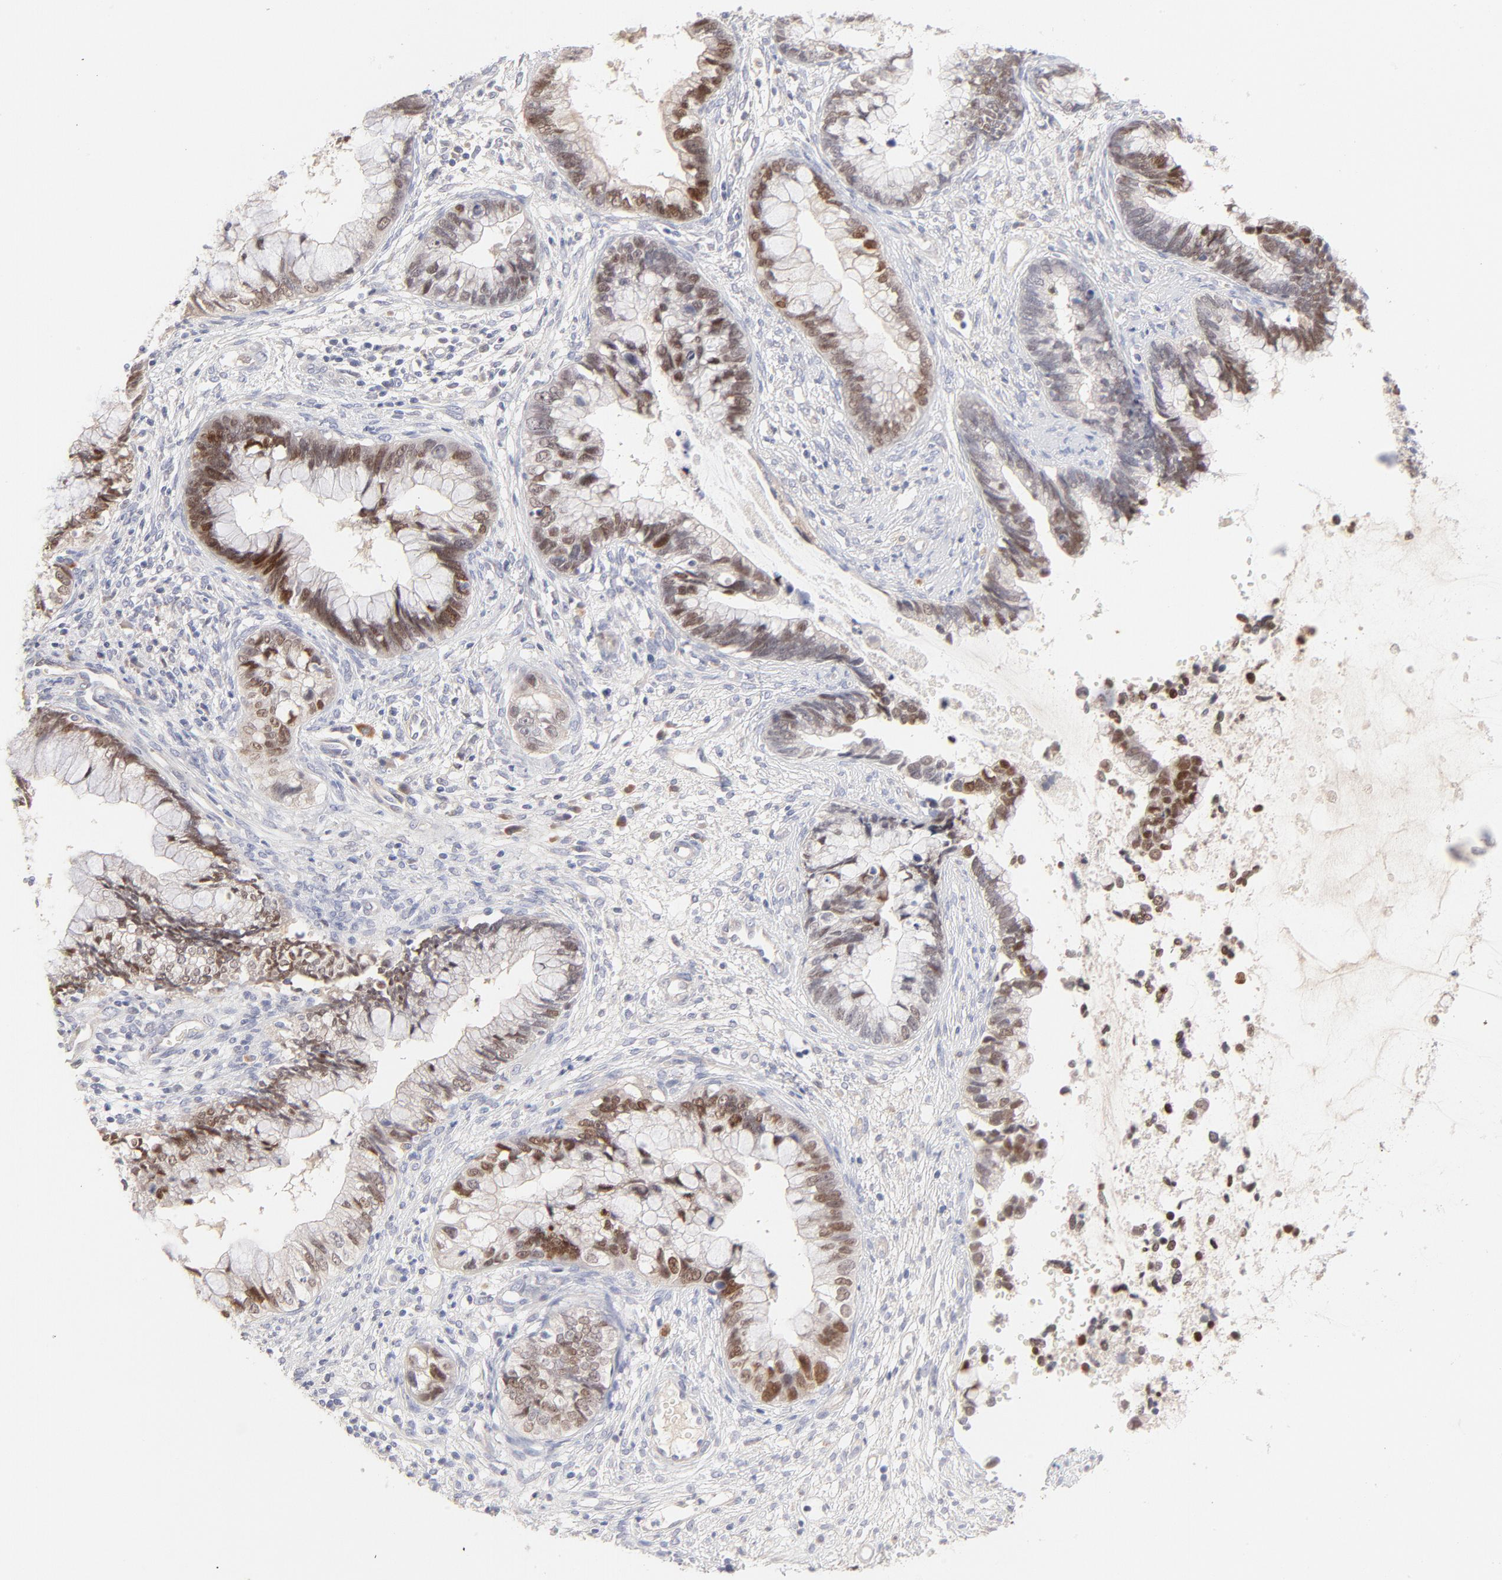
{"staining": {"intensity": "moderate", "quantity": ">75%", "location": "nuclear"}, "tissue": "cervical cancer", "cell_type": "Tumor cells", "image_type": "cancer", "snomed": [{"axis": "morphology", "description": "Adenocarcinoma, NOS"}, {"axis": "topography", "description": "Cervix"}], "caption": "Tumor cells display medium levels of moderate nuclear staining in about >75% of cells in human cervical cancer (adenocarcinoma). The staining is performed using DAB brown chromogen to label protein expression. The nuclei are counter-stained blue using hematoxylin.", "gene": "ELF3", "patient": {"sex": "female", "age": 44}}